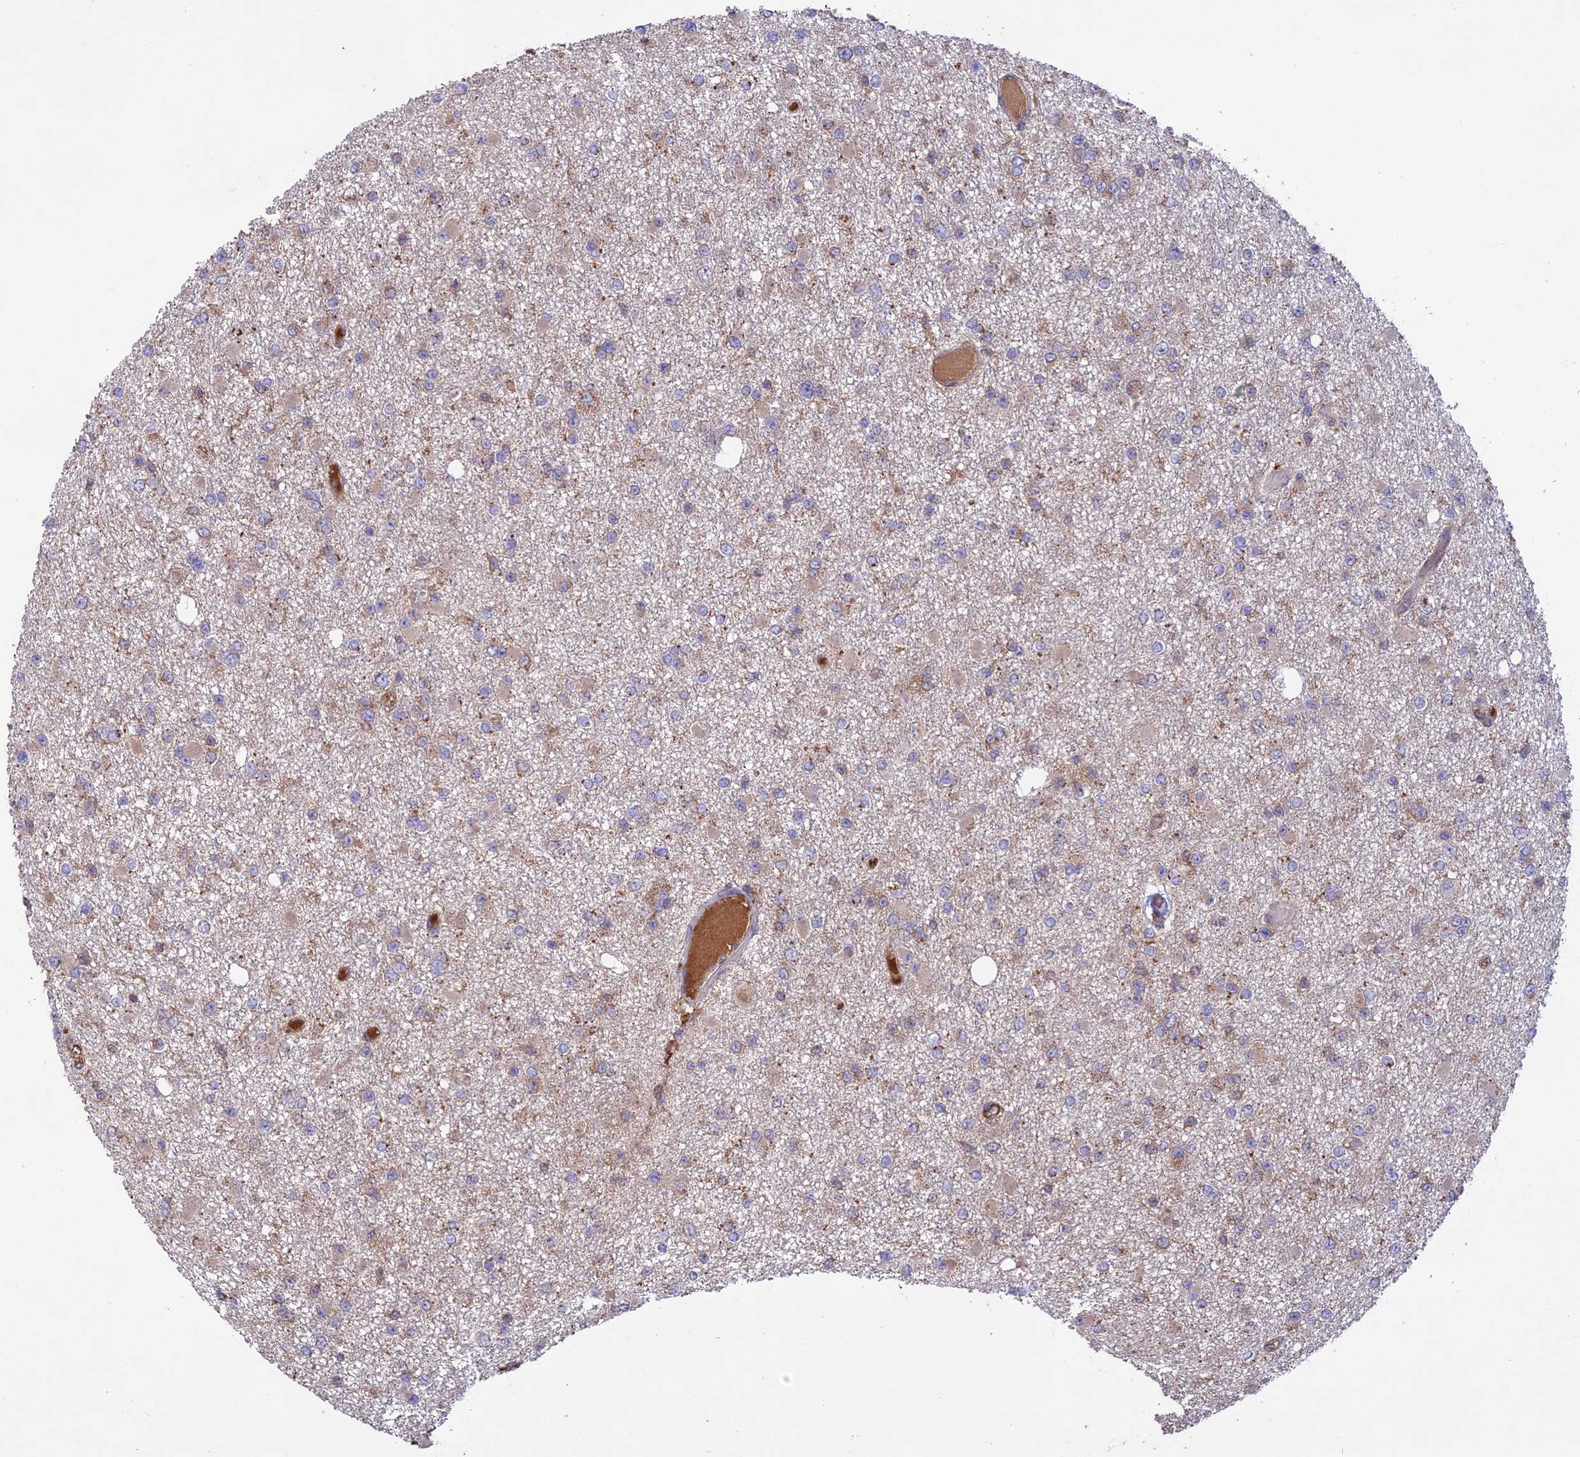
{"staining": {"intensity": "weak", "quantity": "25%-75%", "location": "cytoplasmic/membranous"}, "tissue": "glioma", "cell_type": "Tumor cells", "image_type": "cancer", "snomed": [{"axis": "morphology", "description": "Glioma, malignant, Low grade"}, {"axis": "topography", "description": "Brain"}], "caption": "This is an image of immunohistochemistry staining of glioma, which shows weak expression in the cytoplasmic/membranous of tumor cells.", "gene": "NUDT8", "patient": {"sex": "female", "age": 22}}